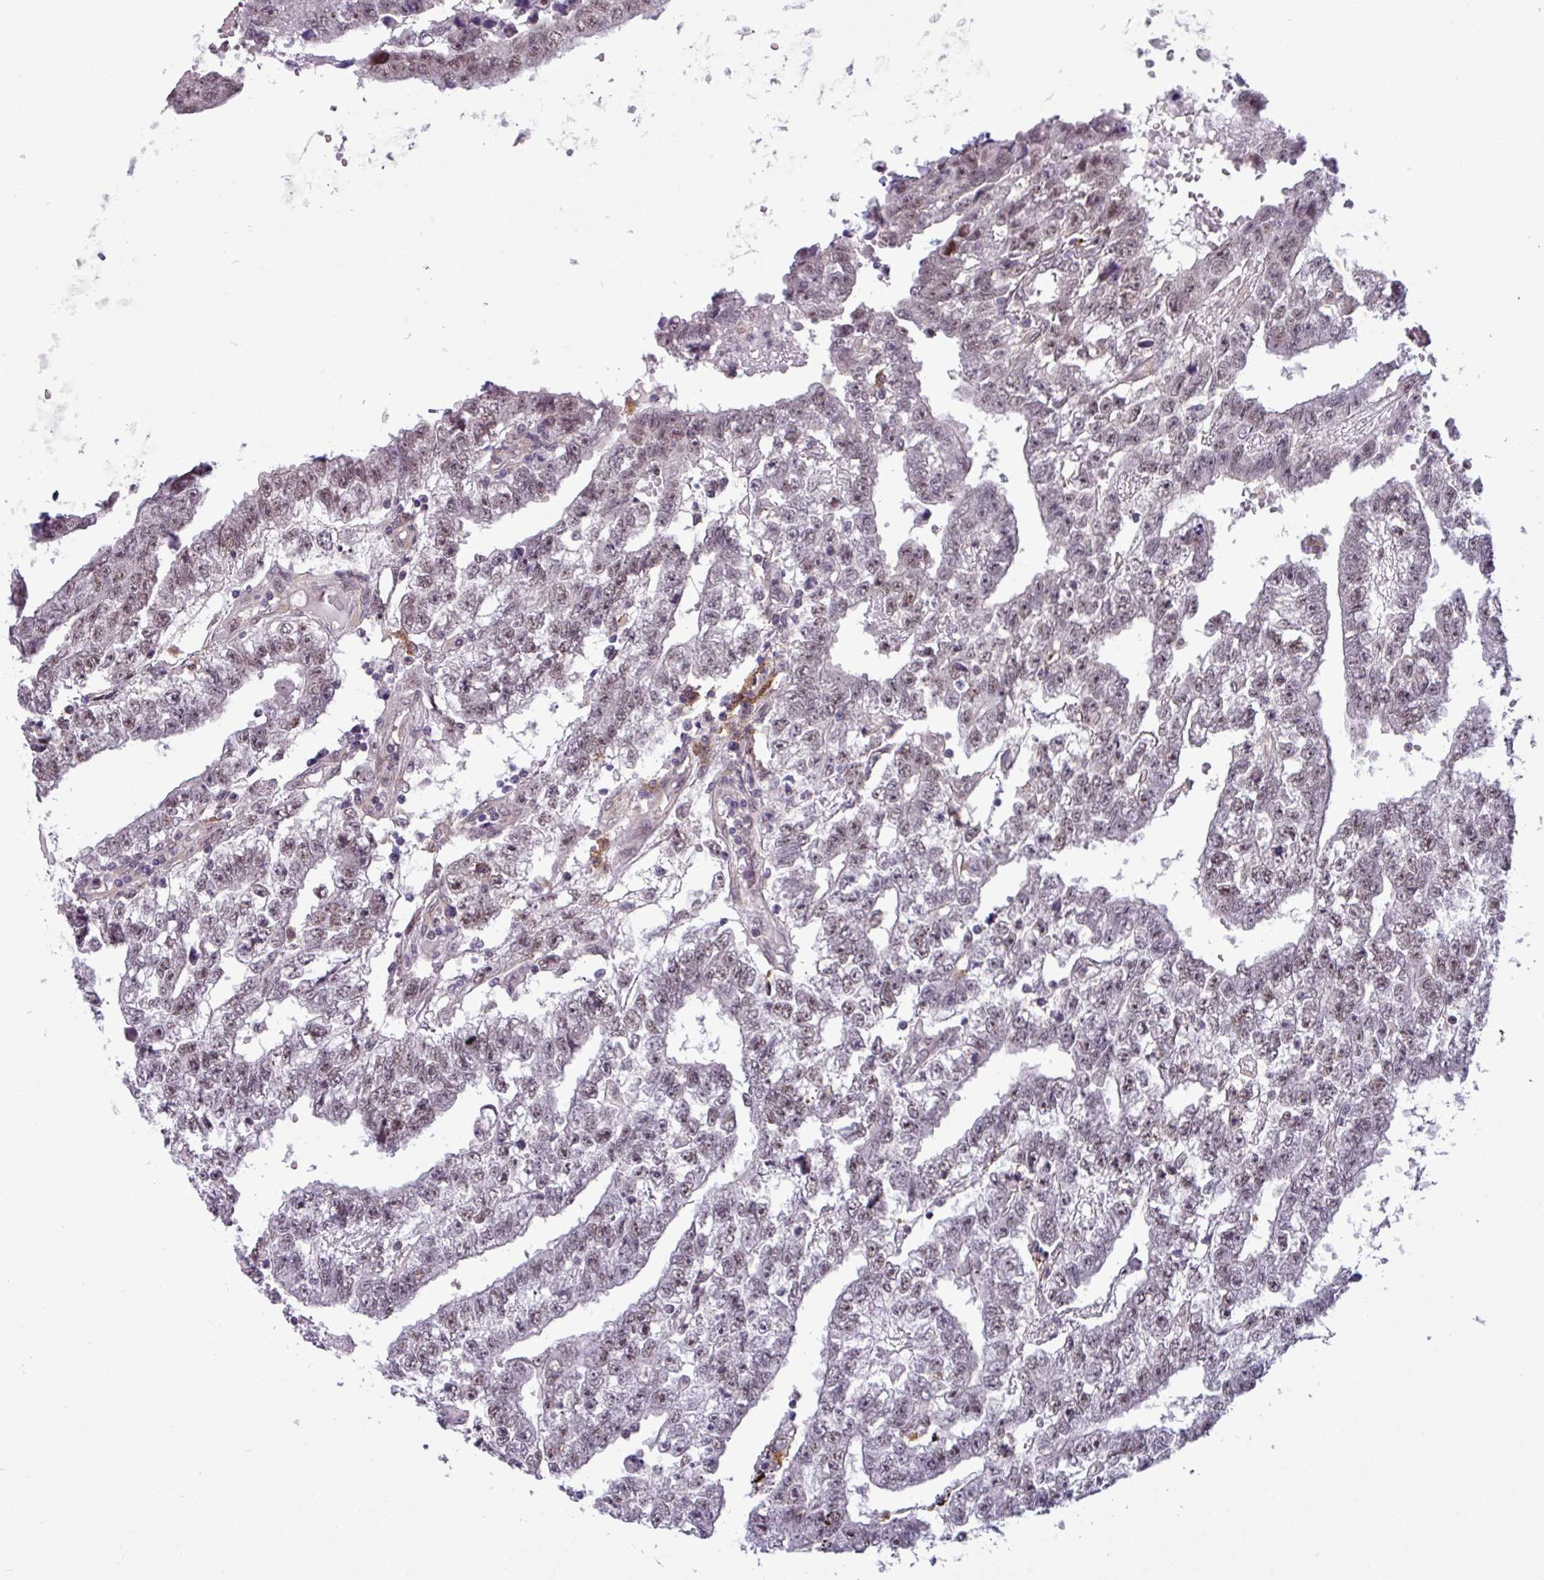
{"staining": {"intensity": "weak", "quantity": "25%-75%", "location": "nuclear"}, "tissue": "testis cancer", "cell_type": "Tumor cells", "image_type": "cancer", "snomed": [{"axis": "morphology", "description": "Carcinoma, Embryonal, NOS"}, {"axis": "topography", "description": "Testis"}], "caption": "Immunohistochemical staining of human testis embryonal carcinoma shows weak nuclear protein expression in approximately 25%-75% of tumor cells.", "gene": "NPFFR1", "patient": {"sex": "male", "age": 25}}